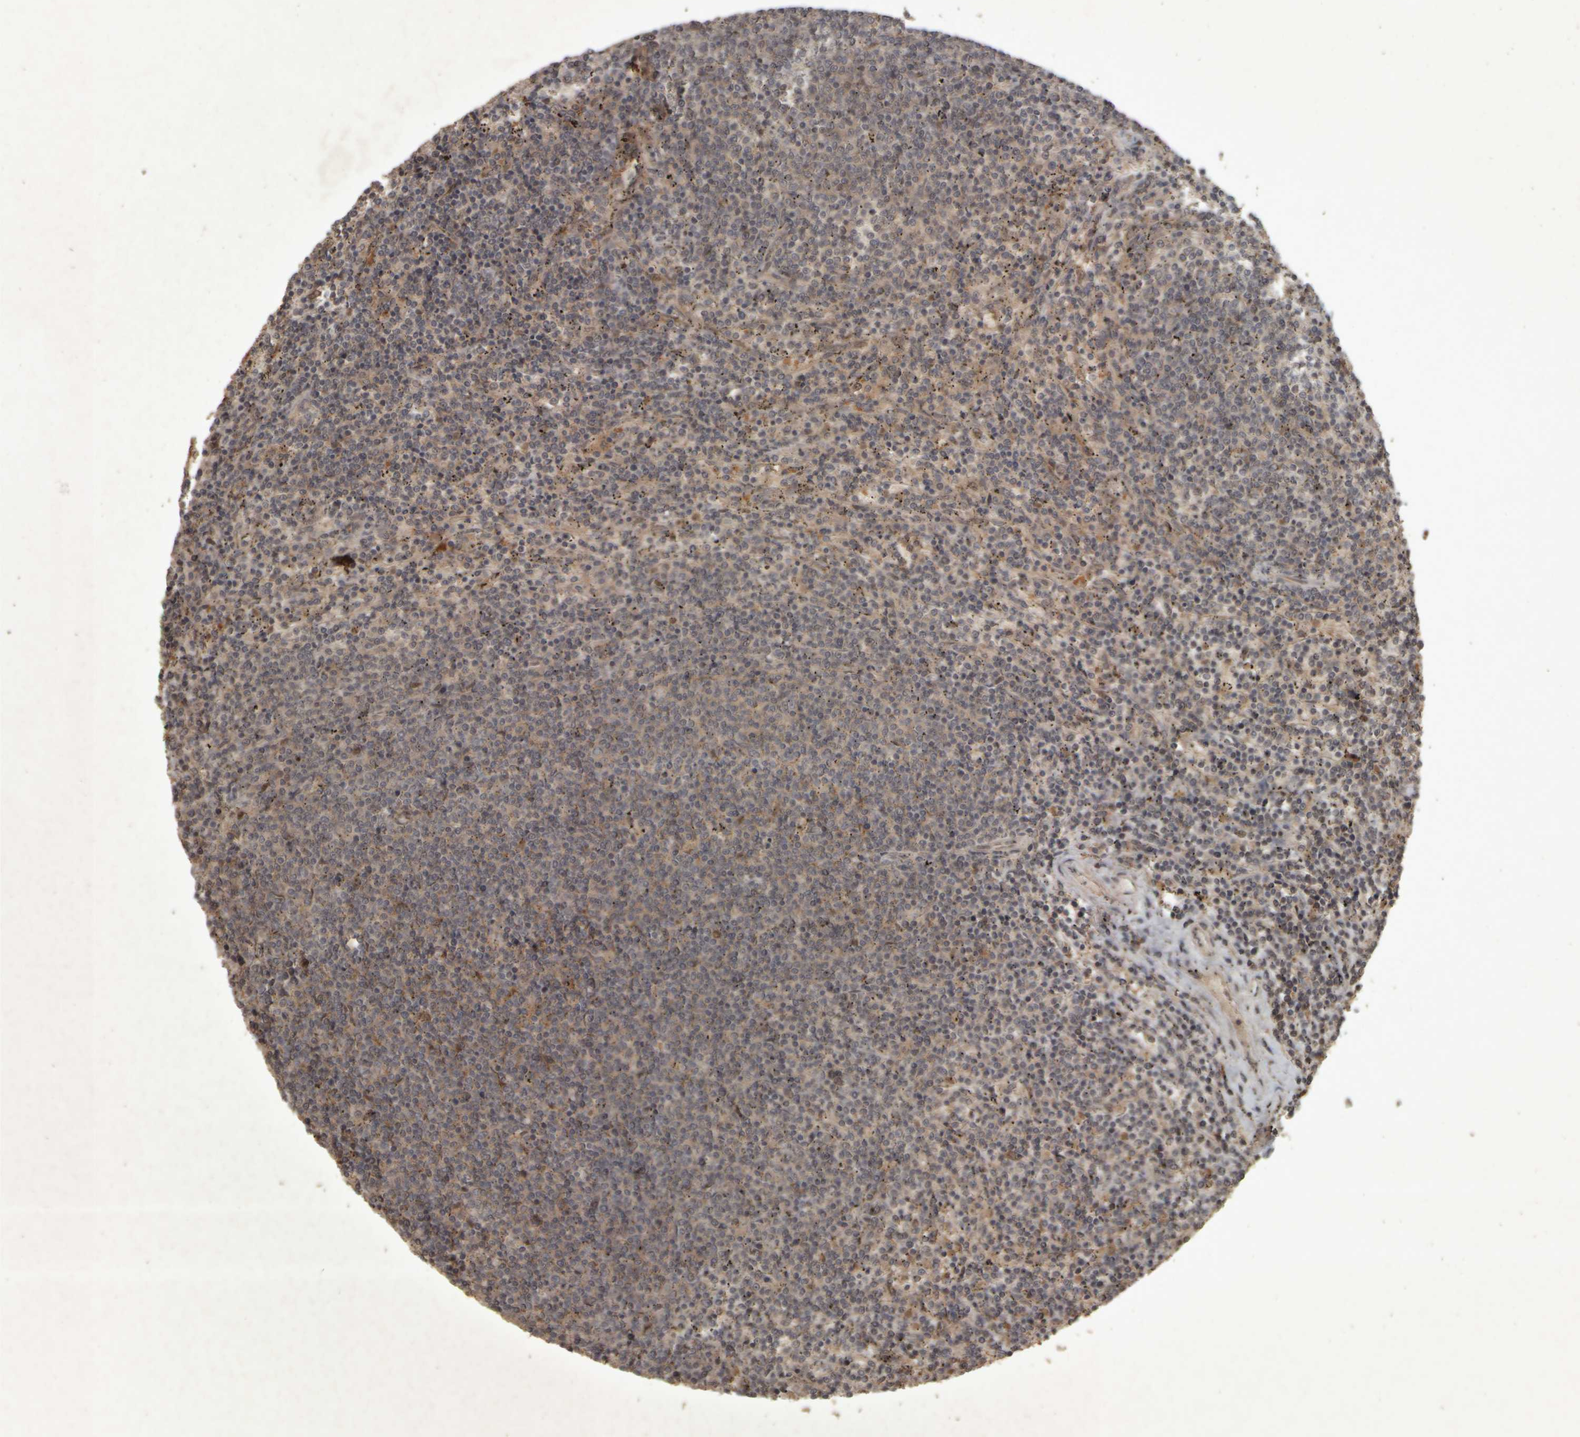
{"staining": {"intensity": "weak", "quantity": "25%-75%", "location": "cytoplasmic/membranous"}, "tissue": "lymphoma", "cell_type": "Tumor cells", "image_type": "cancer", "snomed": [{"axis": "morphology", "description": "Malignant lymphoma, non-Hodgkin's type, Low grade"}, {"axis": "topography", "description": "Spleen"}], "caption": "This is an image of immunohistochemistry staining of lymphoma, which shows weak expression in the cytoplasmic/membranous of tumor cells.", "gene": "ACO1", "patient": {"sex": "female", "age": 50}}